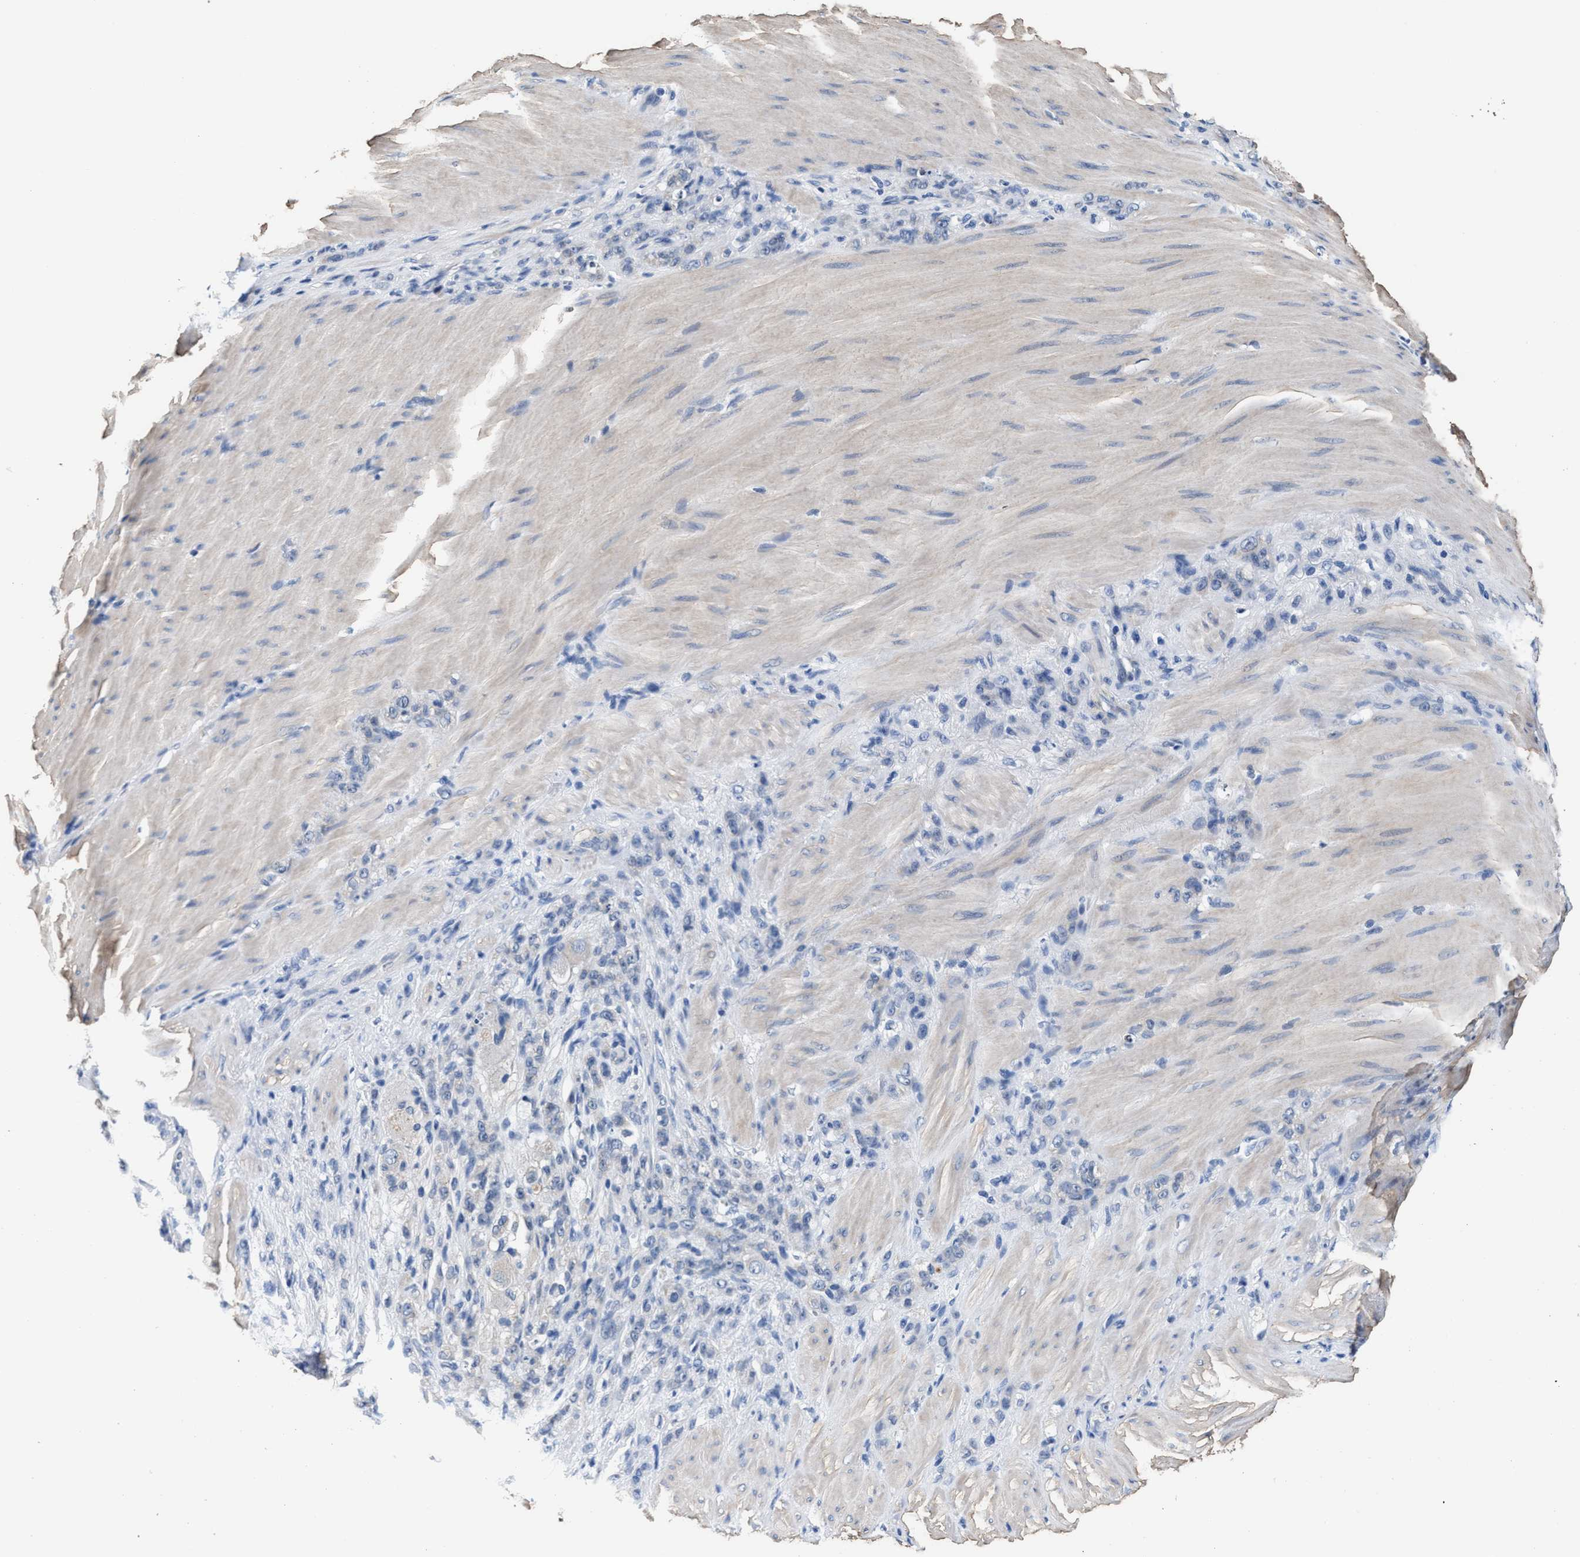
{"staining": {"intensity": "negative", "quantity": "none", "location": "none"}, "tissue": "stomach cancer", "cell_type": "Tumor cells", "image_type": "cancer", "snomed": [{"axis": "morphology", "description": "Normal tissue, NOS"}, {"axis": "morphology", "description": "Adenocarcinoma, NOS"}, {"axis": "topography", "description": "Stomach"}], "caption": "This is an IHC micrograph of stomach cancer (adenocarcinoma). There is no positivity in tumor cells.", "gene": "MYH3", "patient": {"sex": "male", "age": 82}}